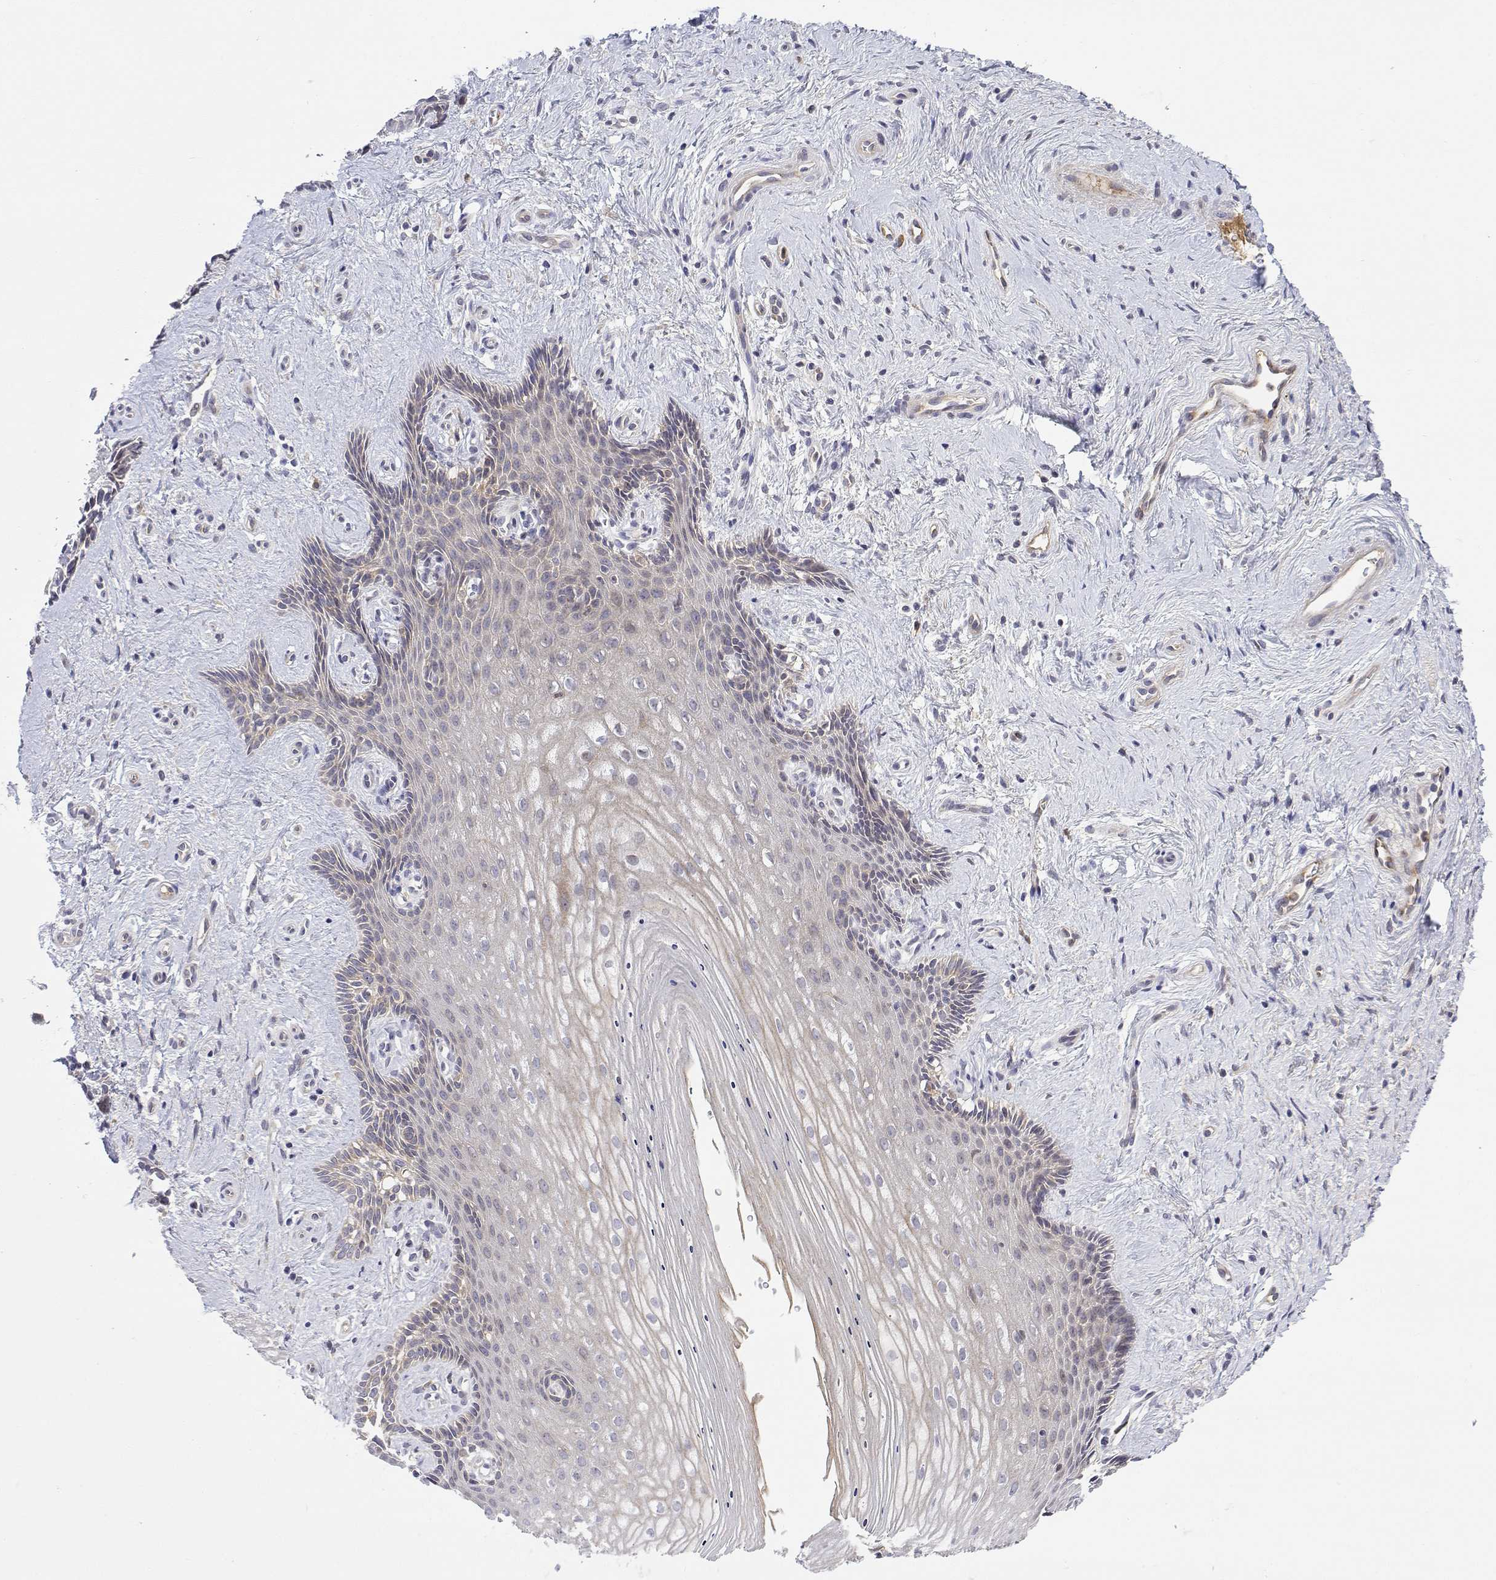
{"staining": {"intensity": "negative", "quantity": "none", "location": "none"}, "tissue": "vagina", "cell_type": "Squamous epithelial cells", "image_type": "normal", "snomed": [{"axis": "morphology", "description": "Normal tissue, NOS"}, {"axis": "topography", "description": "Vagina"}], "caption": "Squamous epithelial cells are negative for brown protein staining in unremarkable vagina. (IHC, brightfield microscopy, high magnification).", "gene": "IGFBP4", "patient": {"sex": "female", "age": 42}}